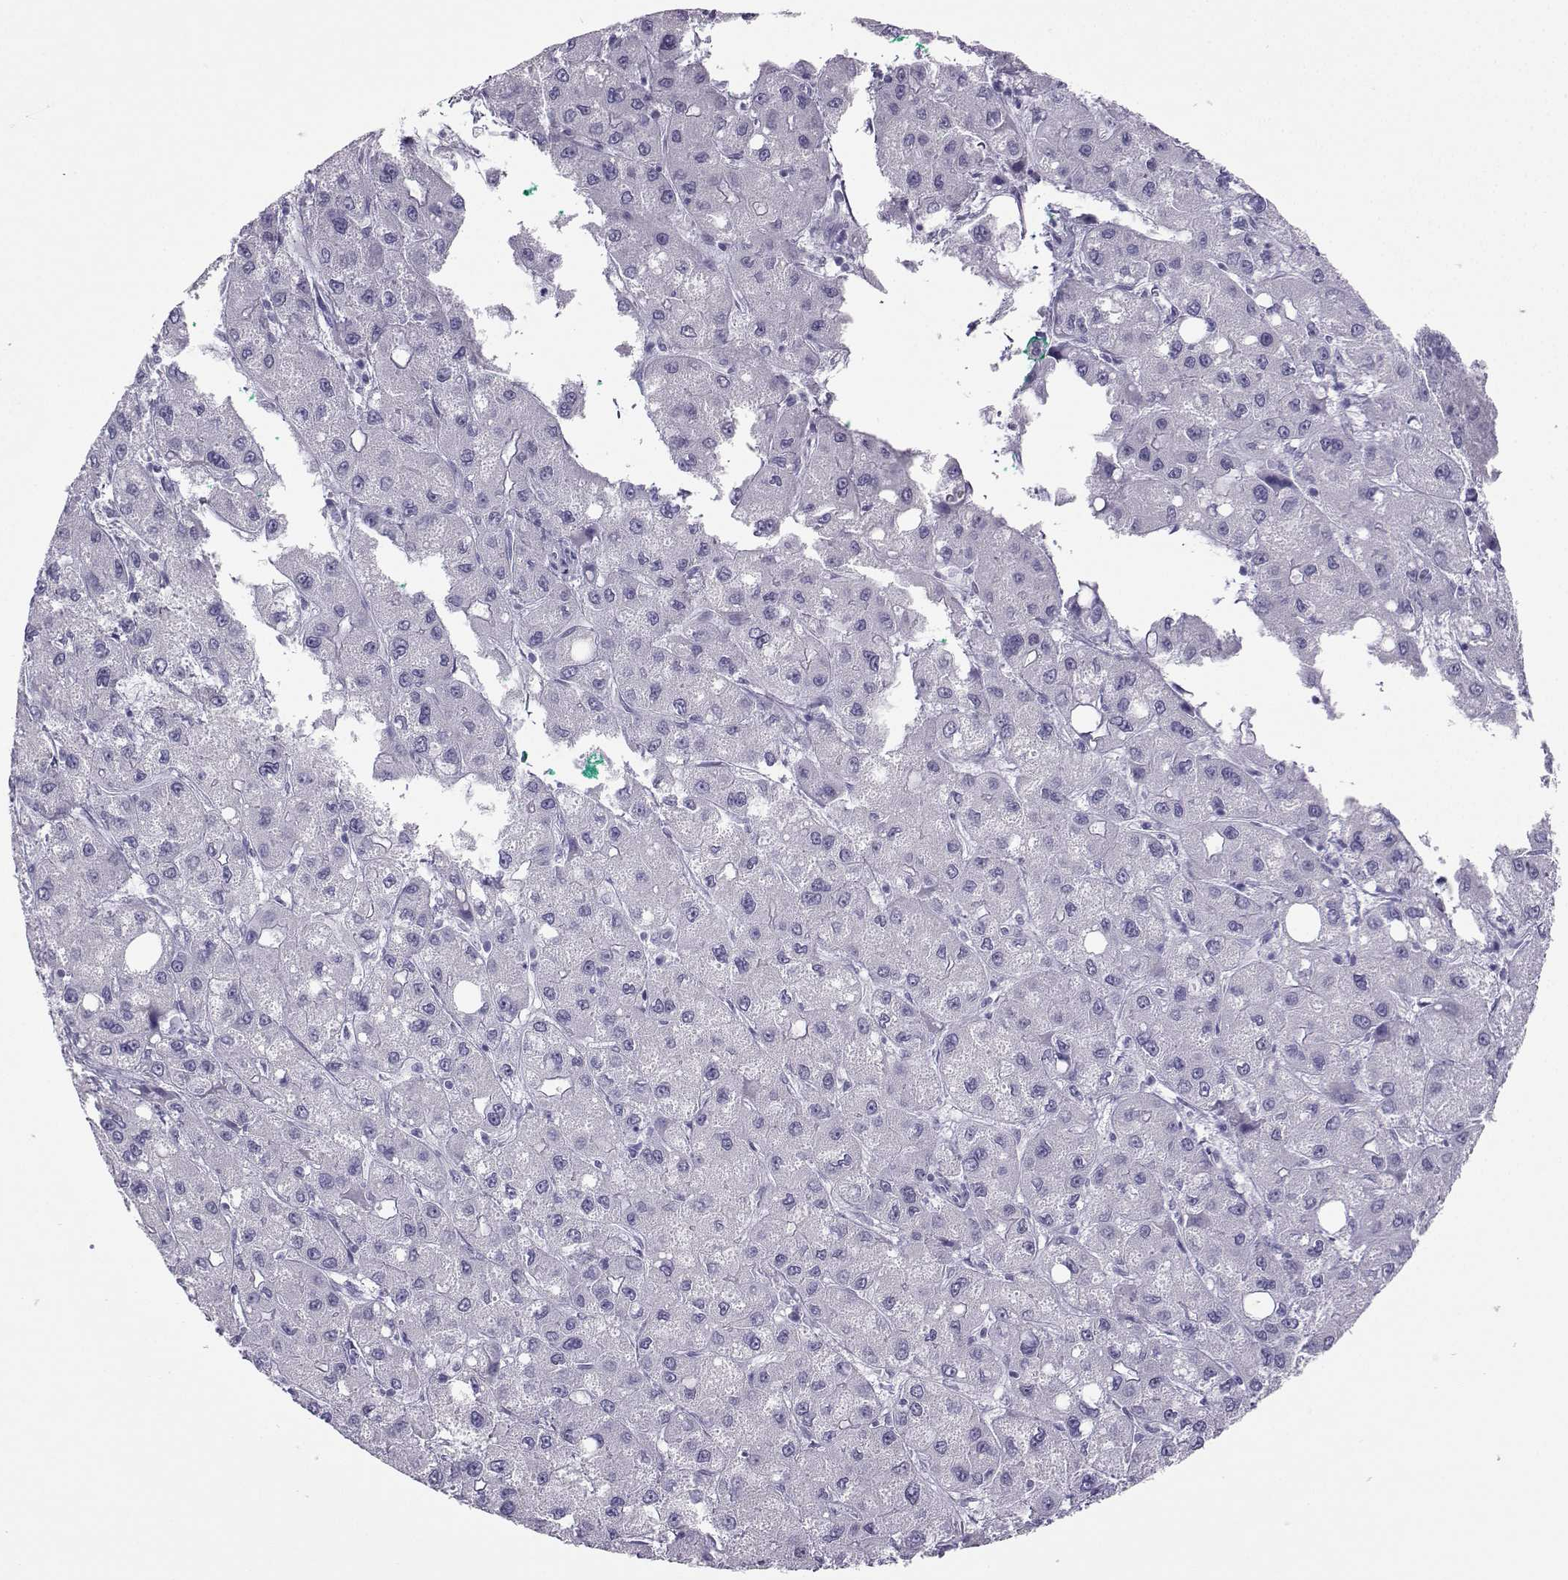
{"staining": {"intensity": "negative", "quantity": "none", "location": "none"}, "tissue": "liver cancer", "cell_type": "Tumor cells", "image_type": "cancer", "snomed": [{"axis": "morphology", "description": "Carcinoma, Hepatocellular, NOS"}, {"axis": "topography", "description": "Liver"}], "caption": "IHC of liver hepatocellular carcinoma exhibits no positivity in tumor cells.", "gene": "NEFL", "patient": {"sex": "male", "age": 73}}